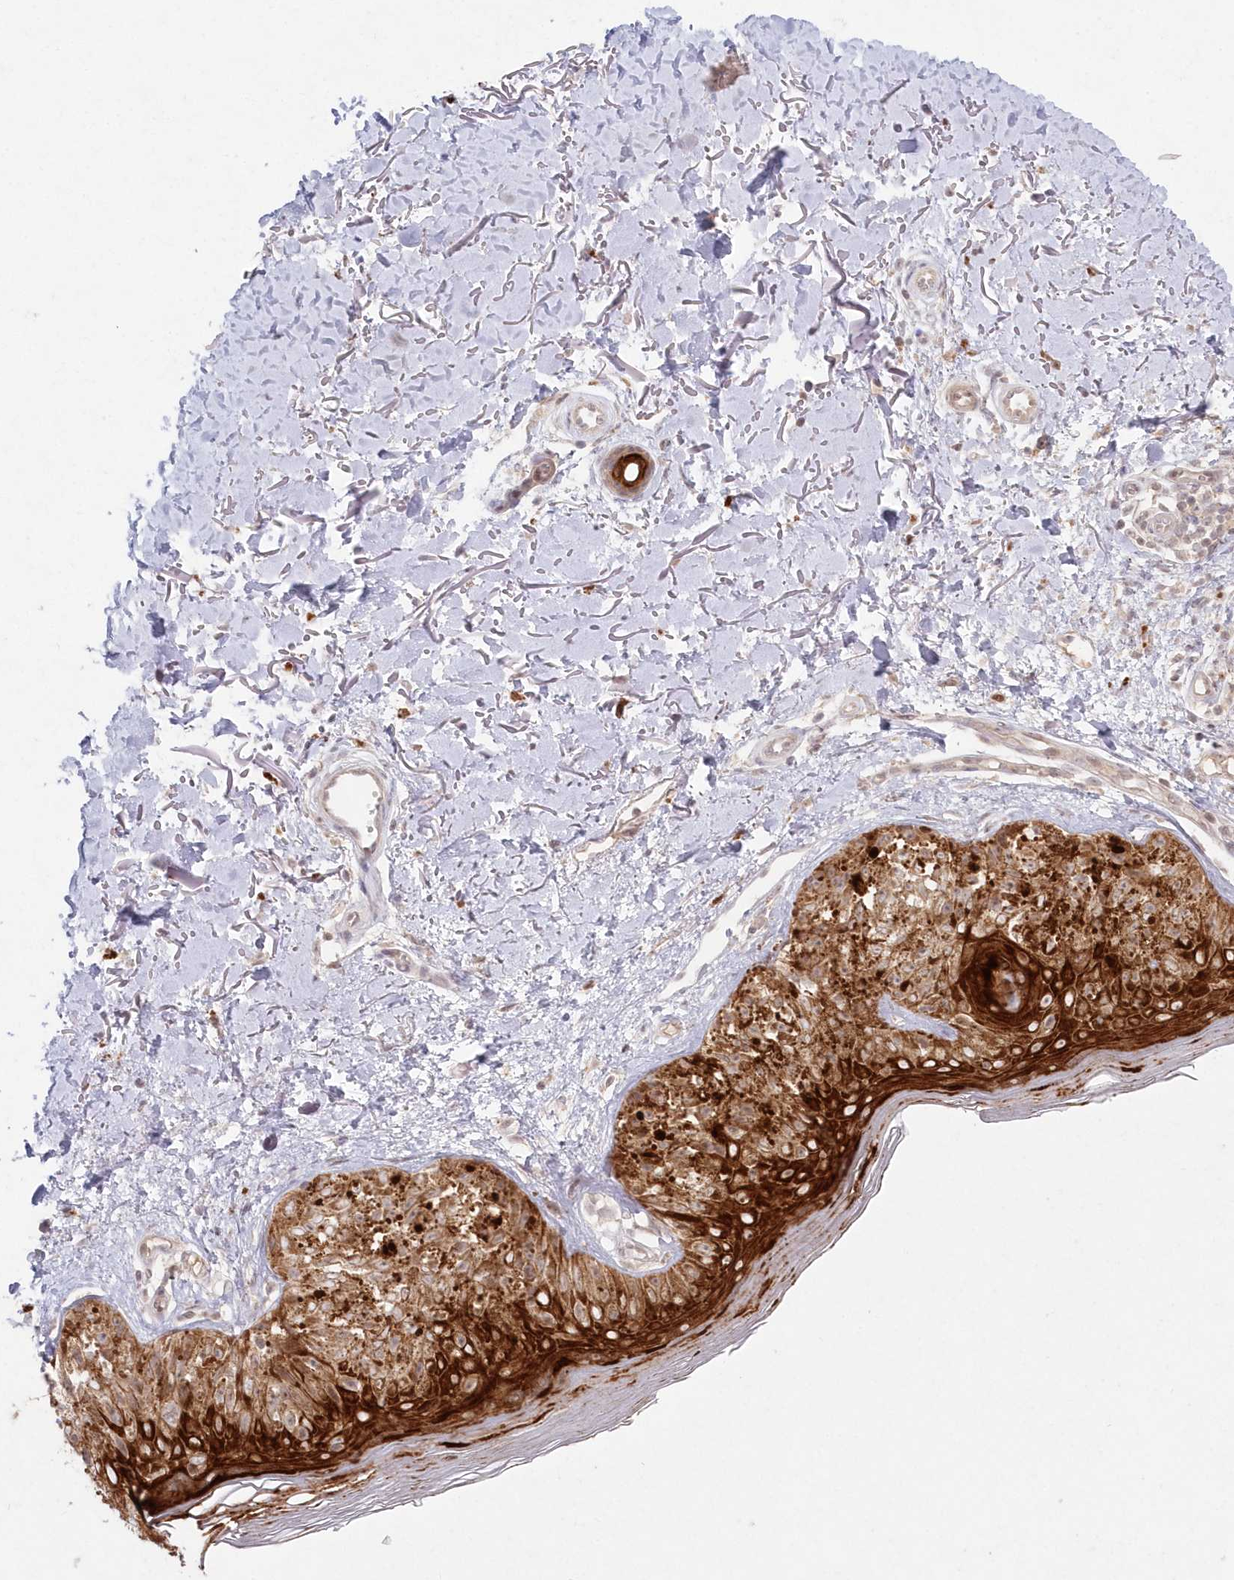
{"staining": {"intensity": "moderate", "quantity": ">75%", "location": "cytoplasmic/membranous"}, "tissue": "melanoma", "cell_type": "Tumor cells", "image_type": "cancer", "snomed": [{"axis": "morphology", "description": "Malignant melanoma, NOS"}, {"axis": "topography", "description": "Skin"}], "caption": "An image showing moderate cytoplasmic/membranous staining in about >75% of tumor cells in melanoma, as visualized by brown immunohistochemical staining.", "gene": "ASCC1", "patient": {"sex": "female", "age": 50}}